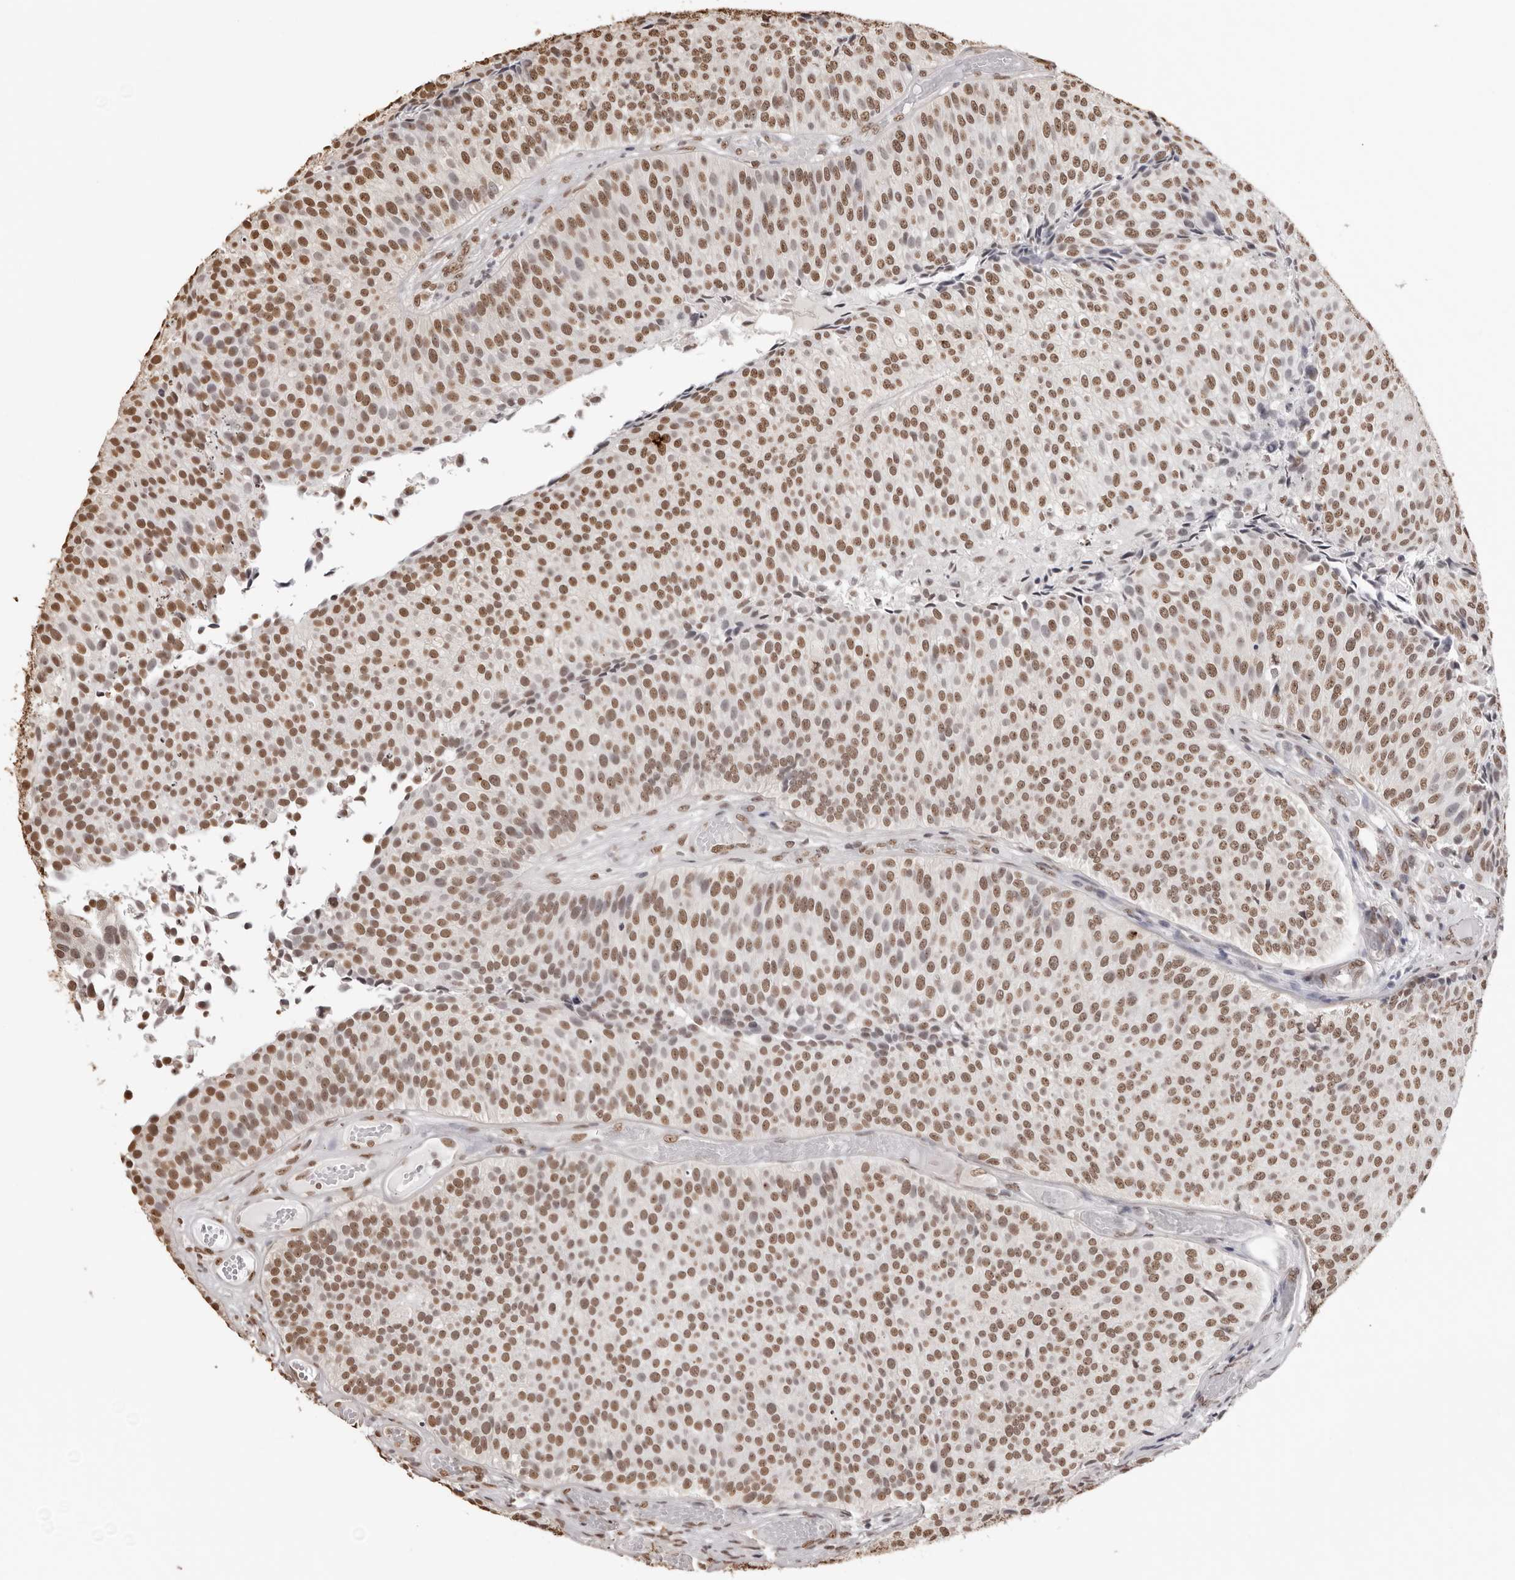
{"staining": {"intensity": "moderate", "quantity": ">75%", "location": "nuclear"}, "tissue": "urothelial cancer", "cell_type": "Tumor cells", "image_type": "cancer", "snomed": [{"axis": "morphology", "description": "Urothelial carcinoma, Low grade"}, {"axis": "topography", "description": "Urinary bladder"}], "caption": "Moderate nuclear positivity for a protein is appreciated in about >75% of tumor cells of urothelial cancer using immunohistochemistry (IHC).", "gene": "OLIG3", "patient": {"sex": "male", "age": 86}}